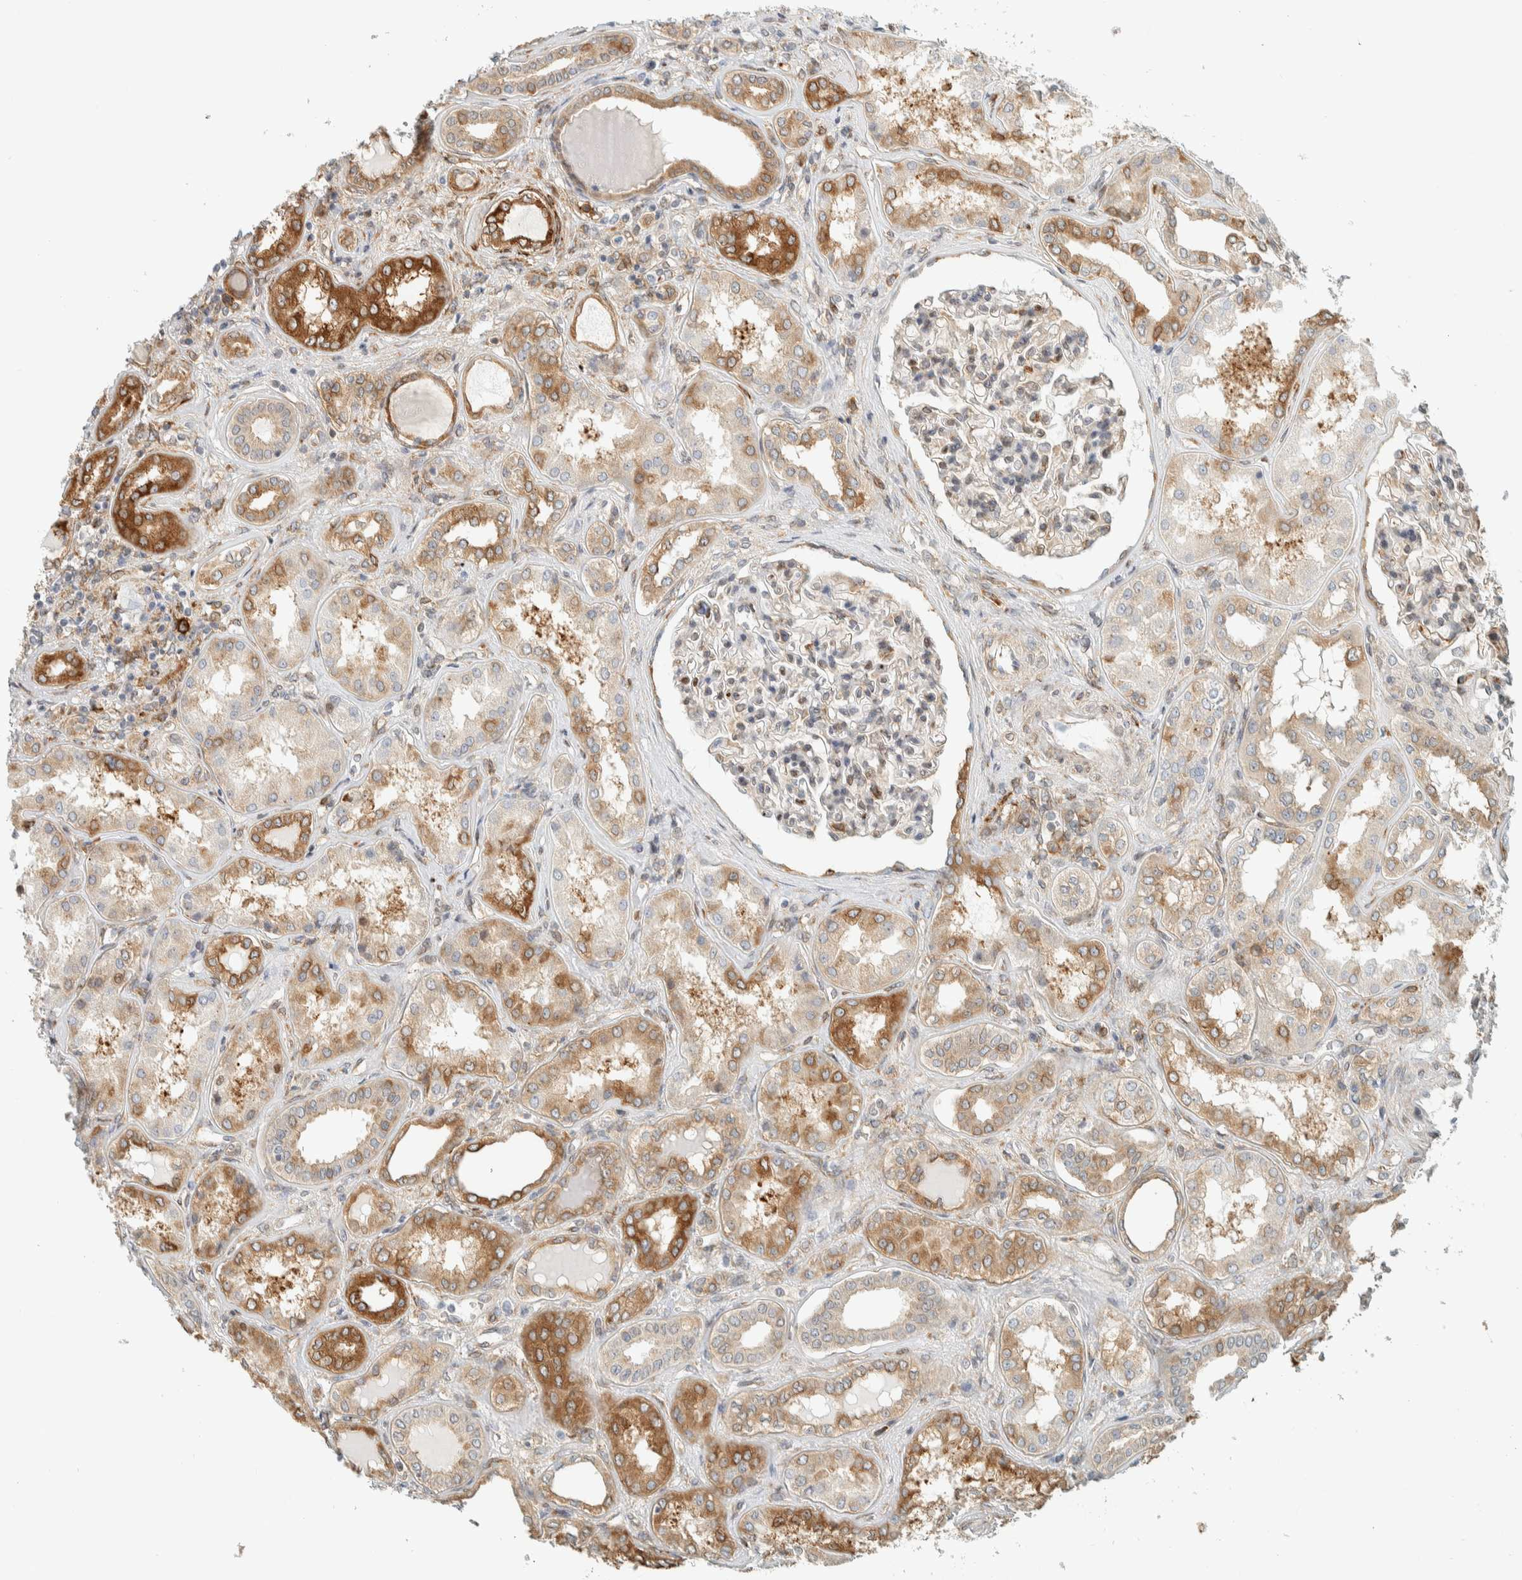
{"staining": {"intensity": "moderate", "quantity": "<25%", "location": "cytoplasmic/membranous"}, "tissue": "kidney", "cell_type": "Cells in glomeruli", "image_type": "normal", "snomed": [{"axis": "morphology", "description": "Normal tissue, NOS"}, {"axis": "topography", "description": "Kidney"}], "caption": "A histopathology image of human kidney stained for a protein displays moderate cytoplasmic/membranous brown staining in cells in glomeruli. (Brightfield microscopy of DAB IHC at high magnification).", "gene": "LLGL2", "patient": {"sex": "female", "age": 56}}